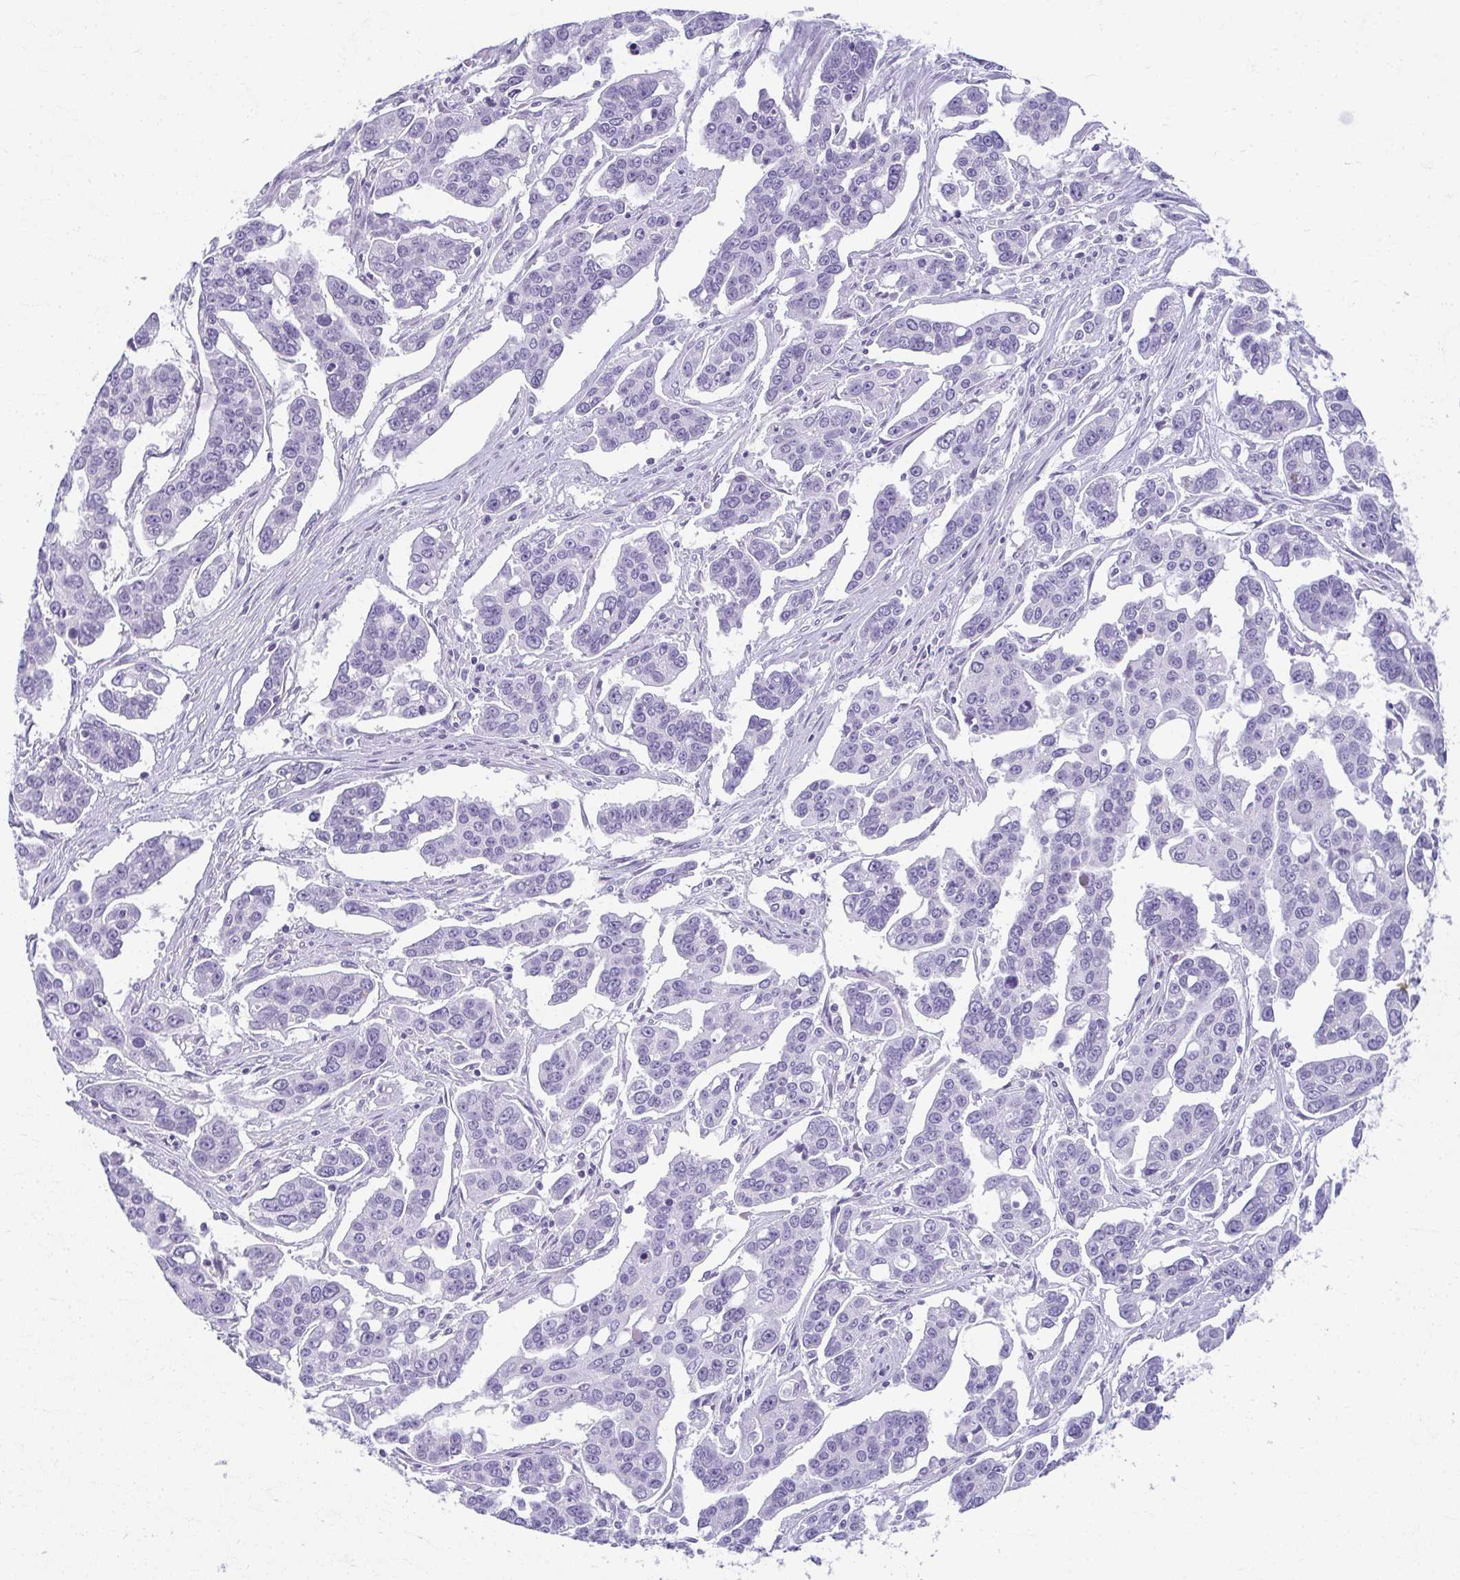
{"staining": {"intensity": "negative", "quantity": "none", "location": "none"}, "tissue": "ovarian cancer", "cell_type": "Tumor cells", "image_type": "cancer", "snomed": [{"axis": "morphology", "description": "Carcinoma, endometroid"}, {"axis": "topography", "description": "Ovary"}], "caption": "Immunohistochemistry micrograph of neoplastic tissue: human ovarian cancer stained with DAB (3,3'-diaminobenzidine) displays no significant protein staining in tumor cells.", "gene": "MOBP", "patient": {"sex": "female", "age": 78}}